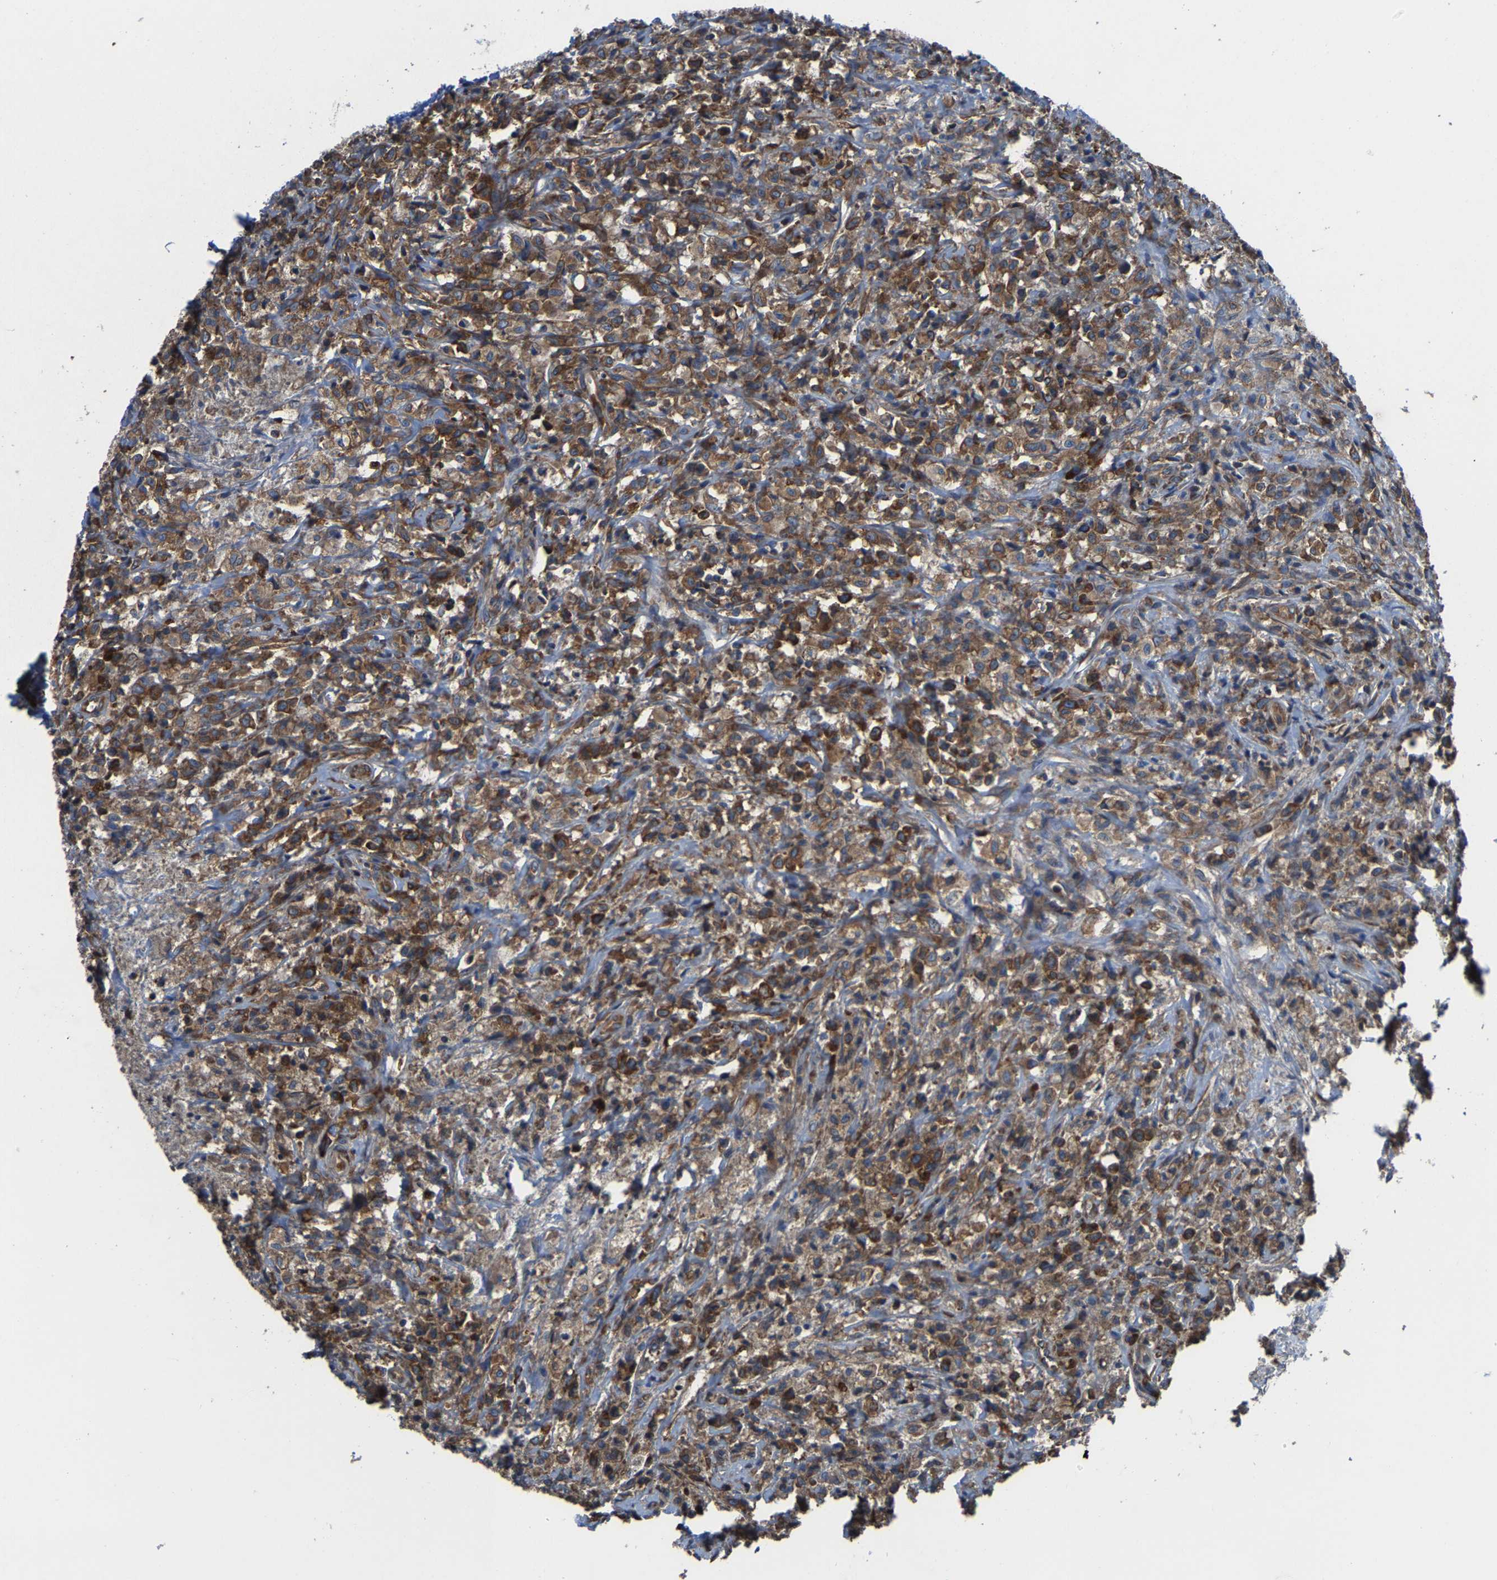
{"staining": {"intensity": "strong", "quantity": ">75%", "location": "cytoplasmic/membranous"}, "tissue": "testis cancer", "cell_type": "Tumor cells", "image_type": "cancer", "snomed": [{"axis": "morphology", "description": "Carcinoma, Embryonal, NOS"}, {"axis": "topography", "description": "Testis"}], "caption": "This is a micrograph of immunohistochemistry staining of testis embryonal carcinoma, which shows strong positivity in the cytoplasmic/membranous of tumor cells.", "gene": "G3BP2", "patient": {"sex": "male", "age": 2}}